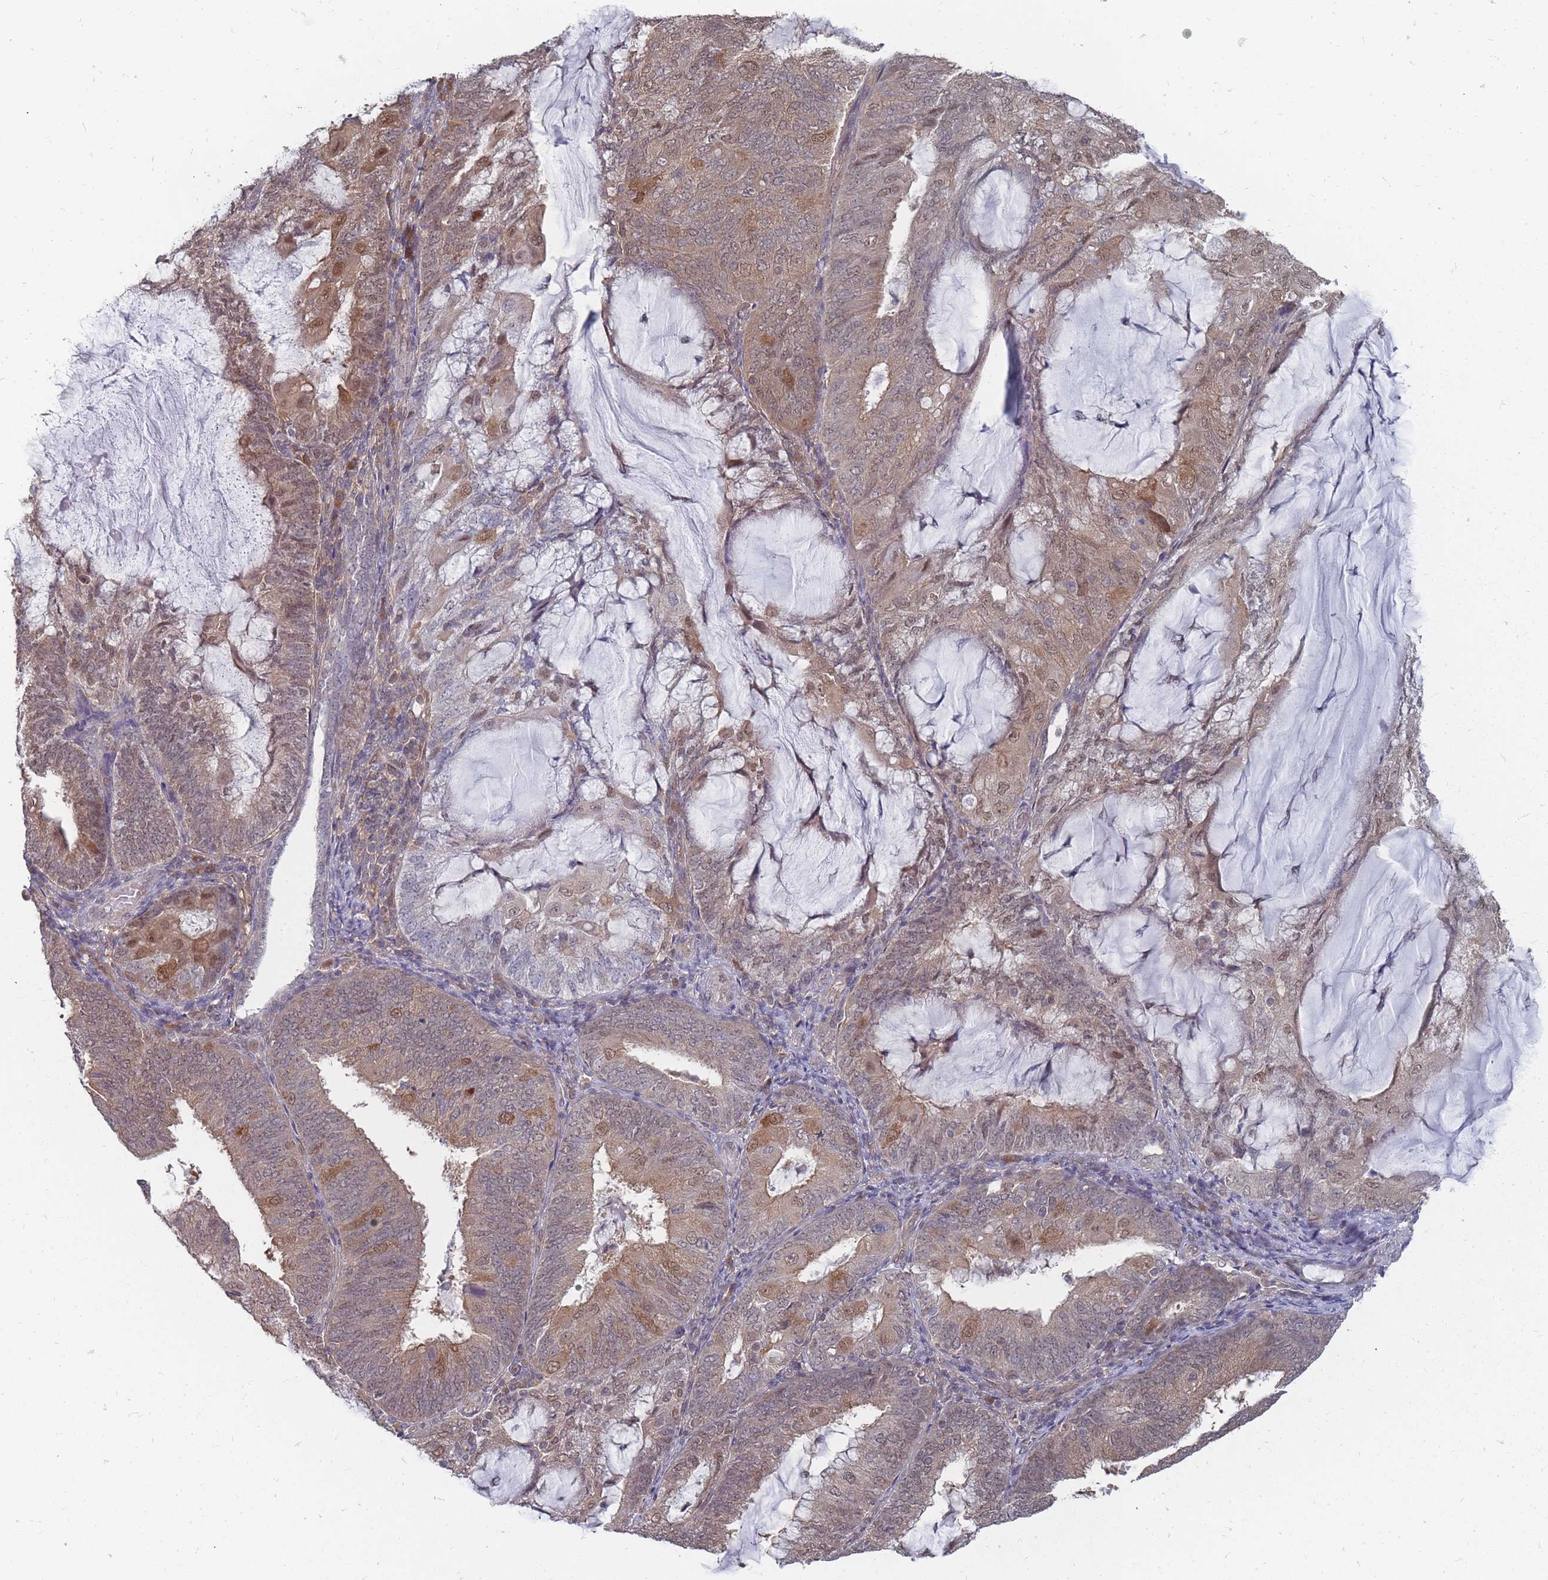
{"staining": {"intensity": "moderate", "quantity": ">75%", "location": "cytoplasmic/membranous,nuclear"}, "tissue": "endometrial cancer", "cell_type": "Tumor cells", "image_type": "cancer", "snomed": [{"axis": "morphology", "description": "Adenocarcinoma, NOS"}, {"axis": "topography", "description": "Endometrium"}], "caption": "Human endometrial adenocarcinoma stained with a brown dye reveals moderate cytoplasmic/membranous and nuclear positive staining in about >75% of tumor cells.", "gene": "NKD1", "patient": {"sex": "female", "age": 81}}